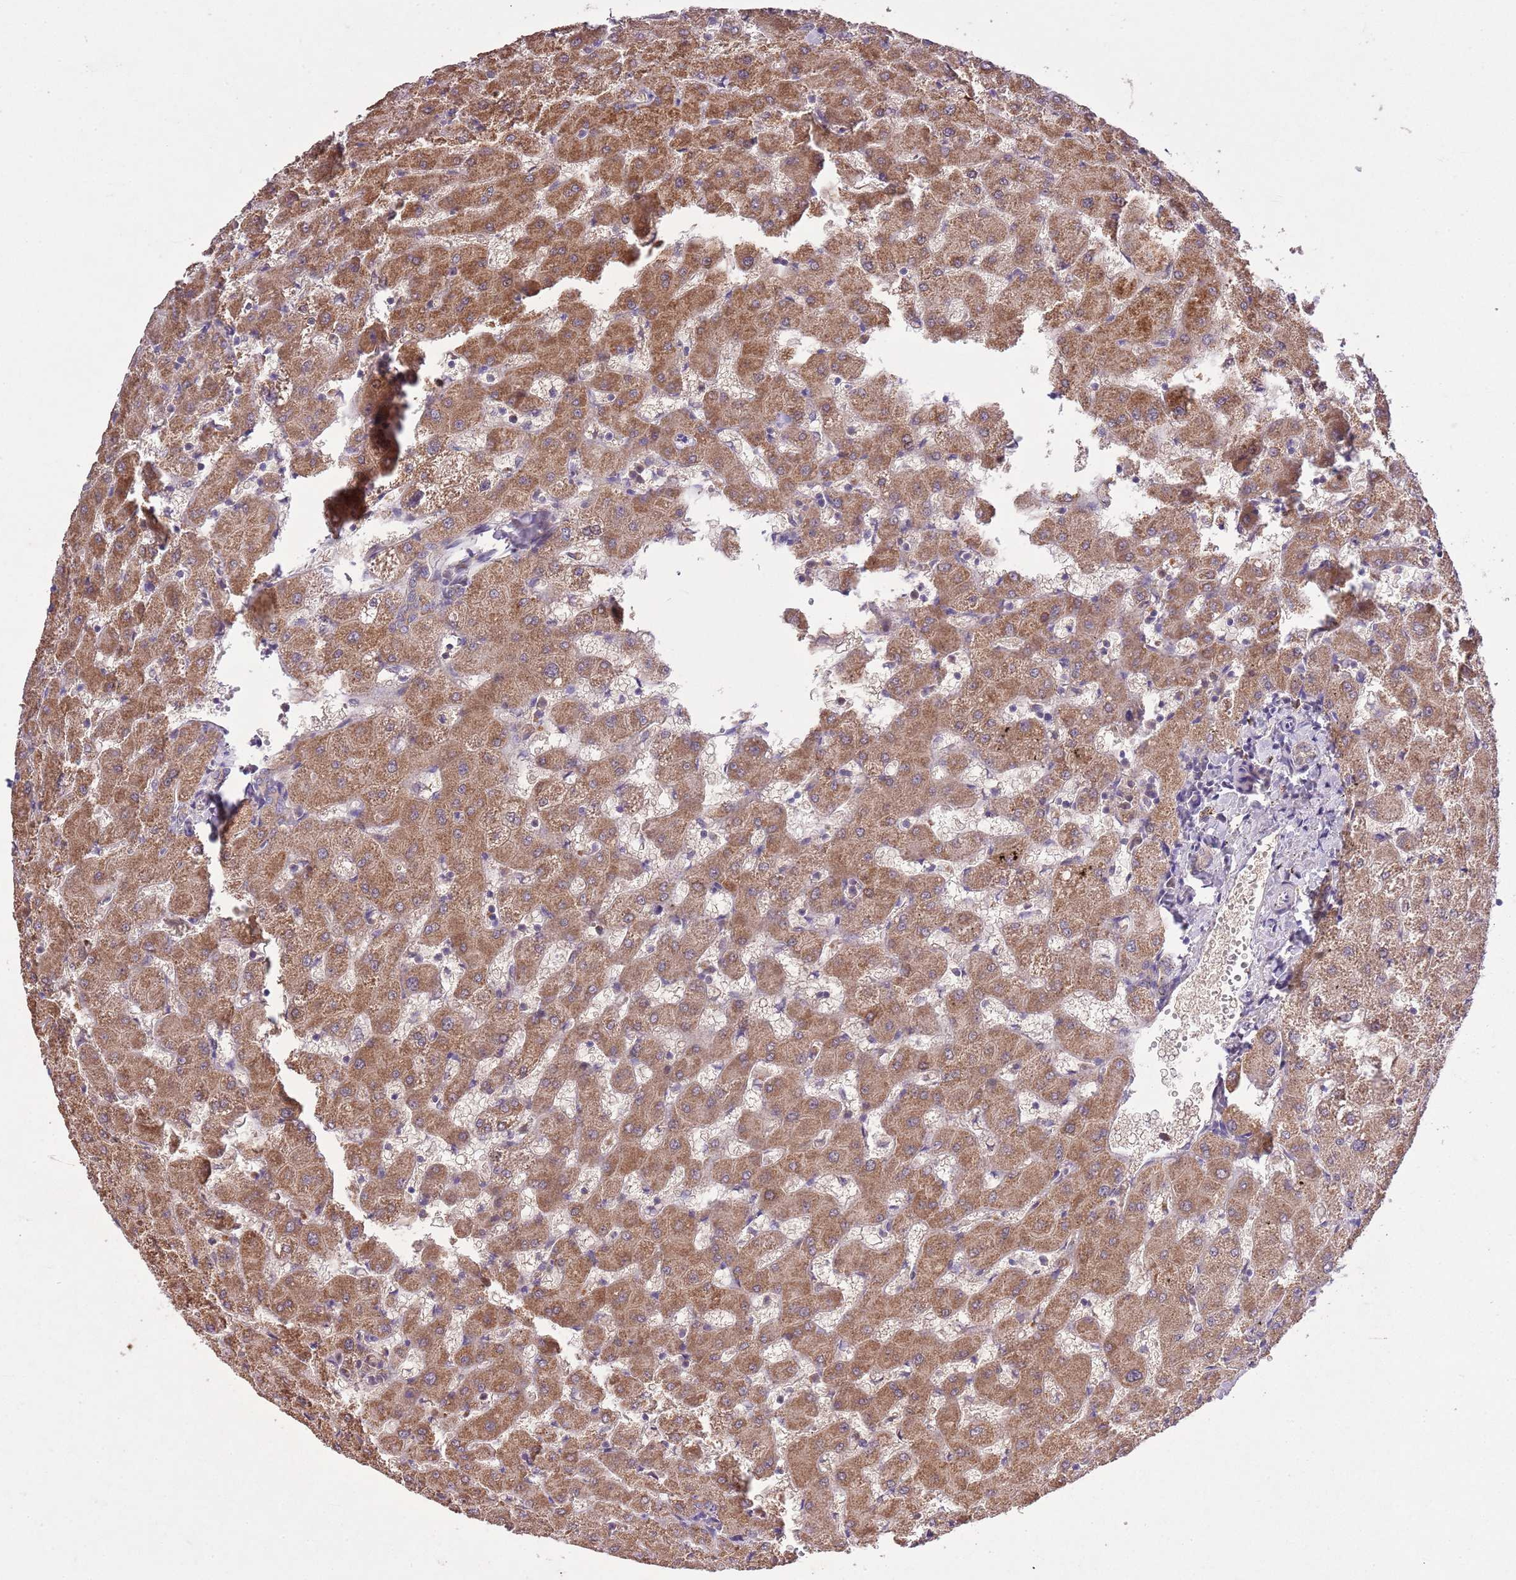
{"staining": {"intensity": "moderate", "quantity": "25%-75%", "location": "cytoplasmic/membranous"}, "tissue": "liver", "cell_type": "Cholangiocytes", "image_type": "normal", "snomed": [{"axis": "morphology", "description": "Normal tissue, NOS"}, {"axis": "topography", "description": "Liver"}], "caption": "An IHC photomicrograph of unremarkable tissue is shown. Protein staining in brown labels moderate cytoplasmic/membranous positivity in liver within cholangiocytes.", "gene": "MFNG", "patient": {"sex": "female", "age": 63}}